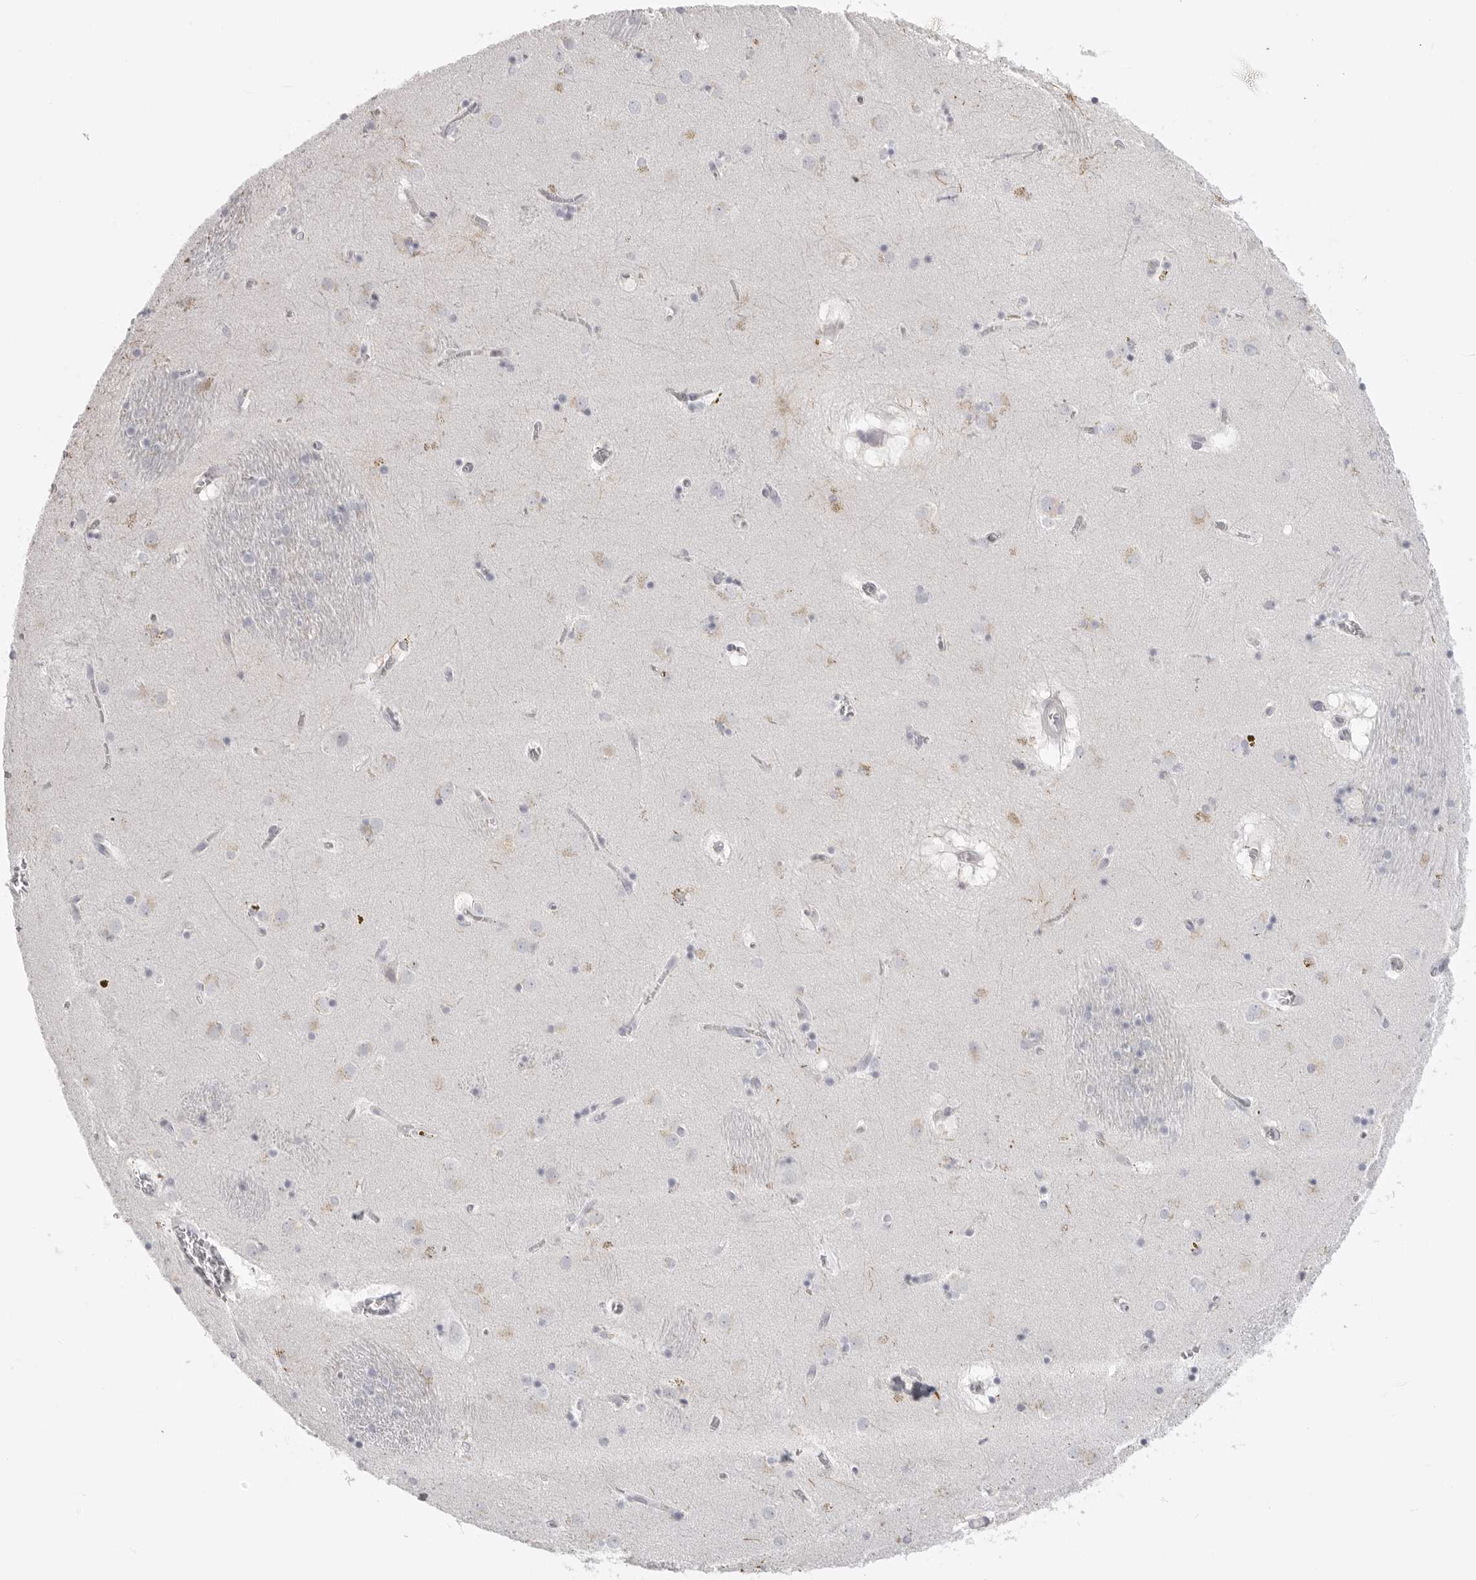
{"staining": {"intensity": "moderate", "quantity": "<25%", "location": "cytoplasmic/membranous"}, "tissue": "caudate", "cell_type": "Glial cells", "image_type": "normal", "snomed": [{"axis": "morphology", "description": "Normal tissue, NOS"}, {"axis": "topography", "description": "Lateral ventricle wall"}], "caption": "Moderate cytoplasmic/membranous expression is present in approximately <25% of glial cells in unremarkable caudate. (brown staining indicates protein expression, while blue staining denotes nuclei).", "gene": "HMGCS2", "patient": {"sex": "male", "age": 70}}